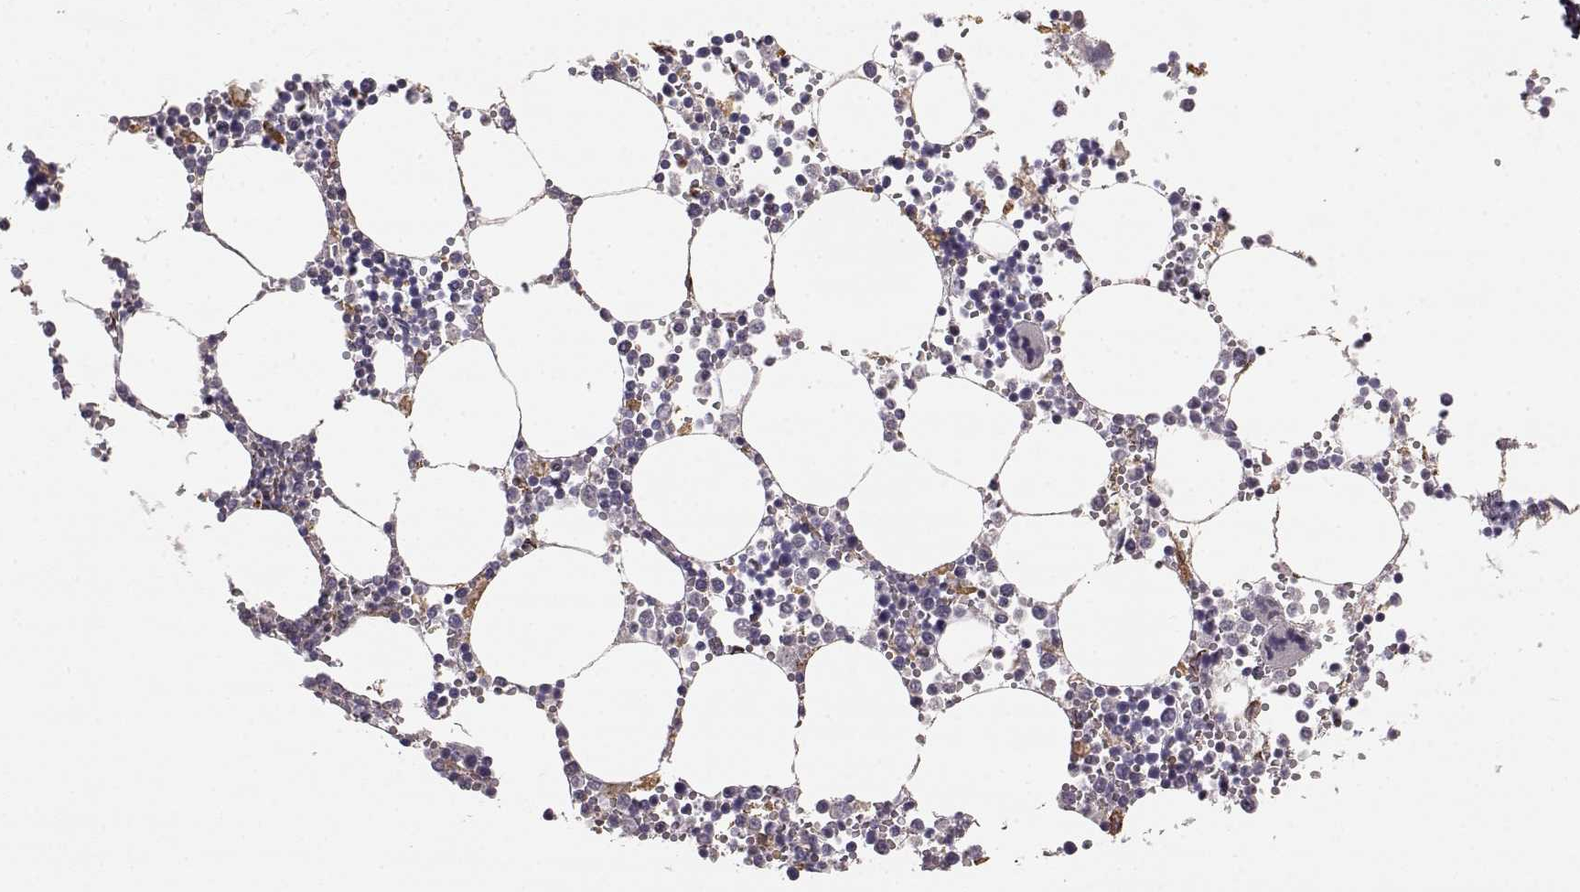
{"staining": {"intensity": "negative", "quantity": "none", "location": "none"}, "tissue": "bone marrow", "cell_type": "Hematopoietic cells", "image_type": "normal", "snomed": [{"axis": "morphology", "description": "Normal tissue, NOS"}, {"axis": "topography", "description": "Bone marrow"}], "caption": "The immunohistochemistry (IHC) histopathology image has no significant positivity in hematopoietic cells of bone marrow.", "gene": "GHR", "patient": {"sex": "male", "age": 54}}